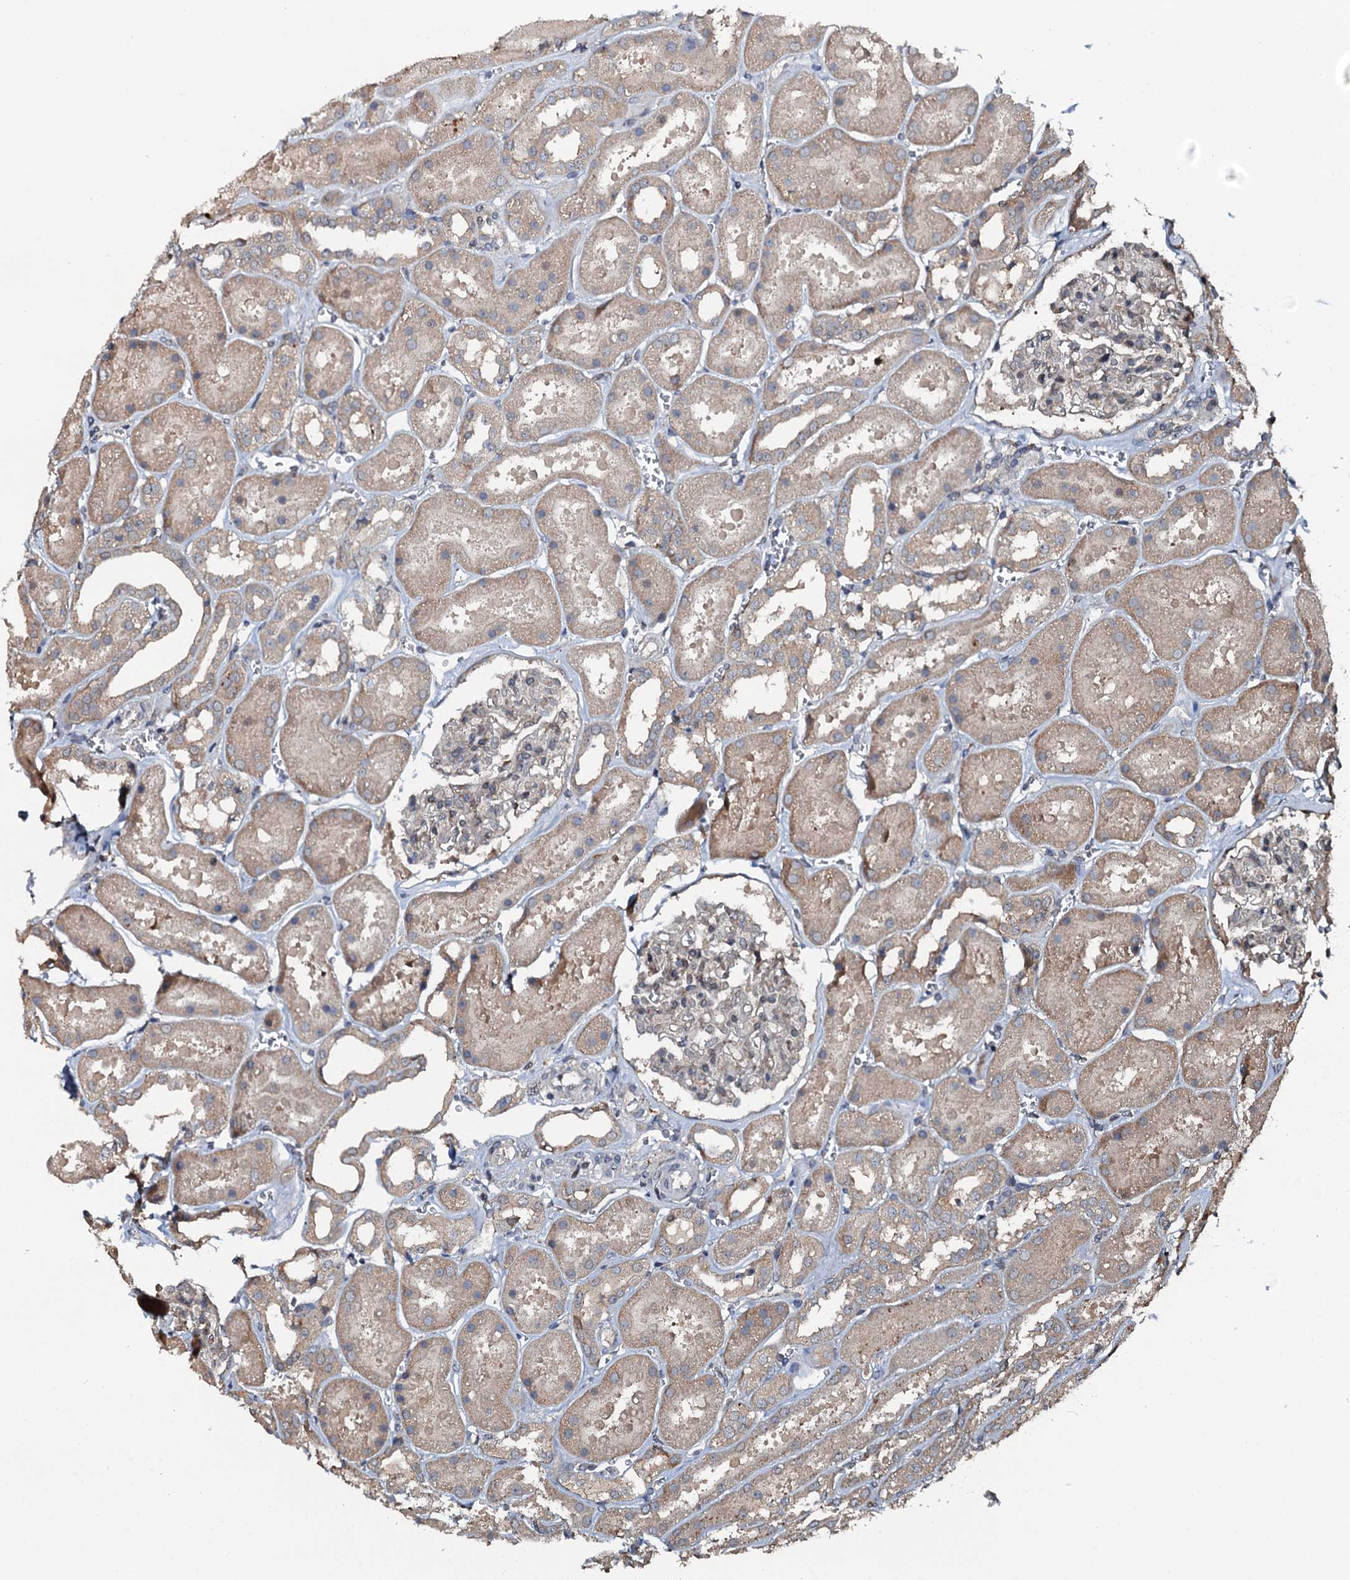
{"staining": {"intensity": "weak", "quantity": "<25%", "location": "cytoplasmic/membranous"}, "tissue": "kidney", "cell_type": "Cells in glomeruli", "image_type": "normal", "snomed": [{"axis": "morphology", "description": "Normal tissue, NOS"}, {"axis": "topography", "description": "Kidney"}], "caption": "This is a photomicrograph of immunohistochemistry staining of normal kidney, which shows no staining in cells in glomeruli.", "gene": "FLYWCH1", "patient": {"sex": "female", "age": 41}}